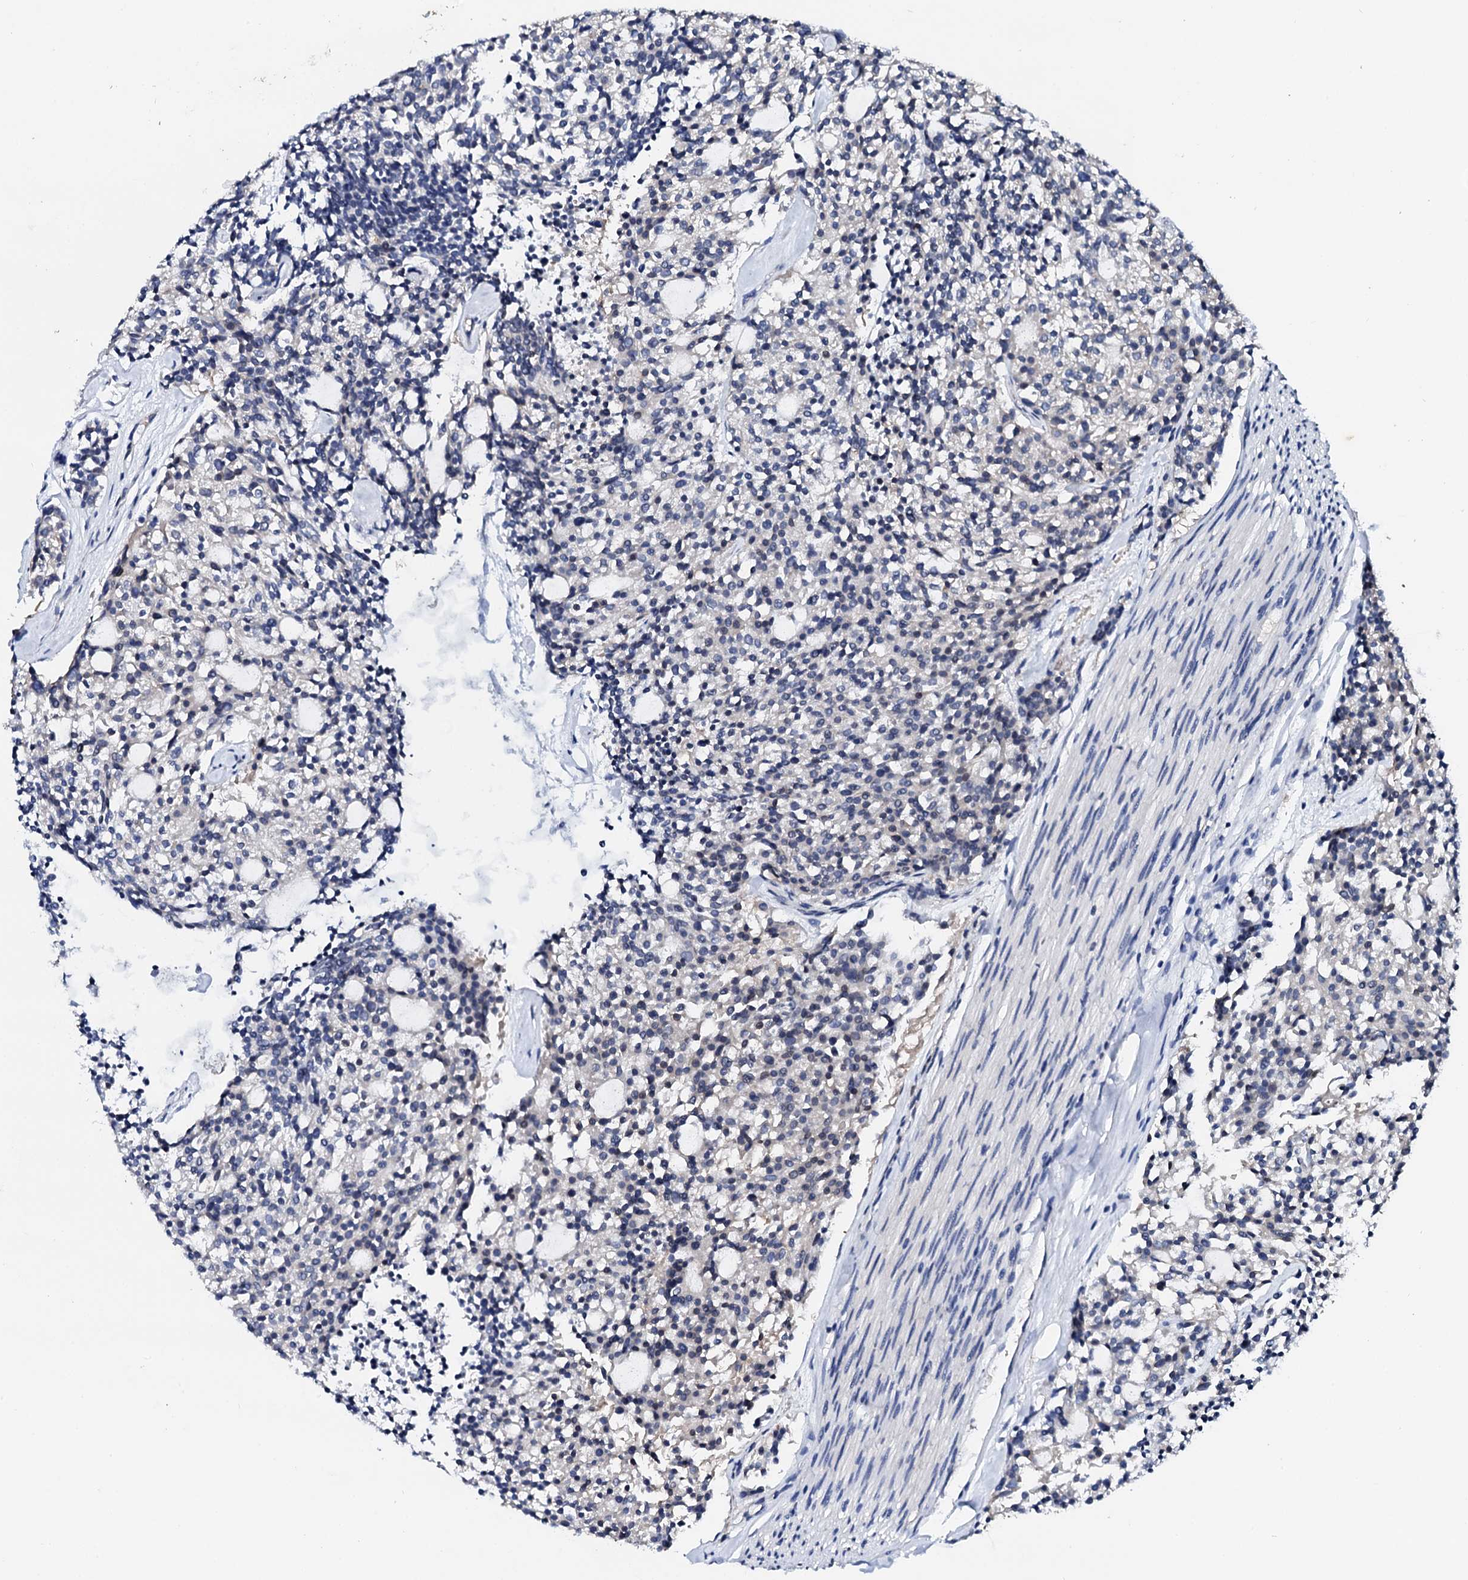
{"staining": {"intensity": "negative", "quantity": "none", "location": "none"}, "tissue": "carcinoid", "cell_type": "Tumor cells", "image_type": "cancer", "snomed": [{"axis": "morphology", "description": "Carcinoid, malignant, NOS"}, {"axis": "topography", "description": "Pancreas"}], "caption": "DAB immunohistochemical staining of carcinoid (malignant) reveals no significant staining in tumor cells. (Brightfield microscopy of DAB (3,3'-diaminobenzidine) immunohistochemistry (IHC) at high magnification).", "gene": "NUP58", "patient": {"sex": "female", "age": 54}}